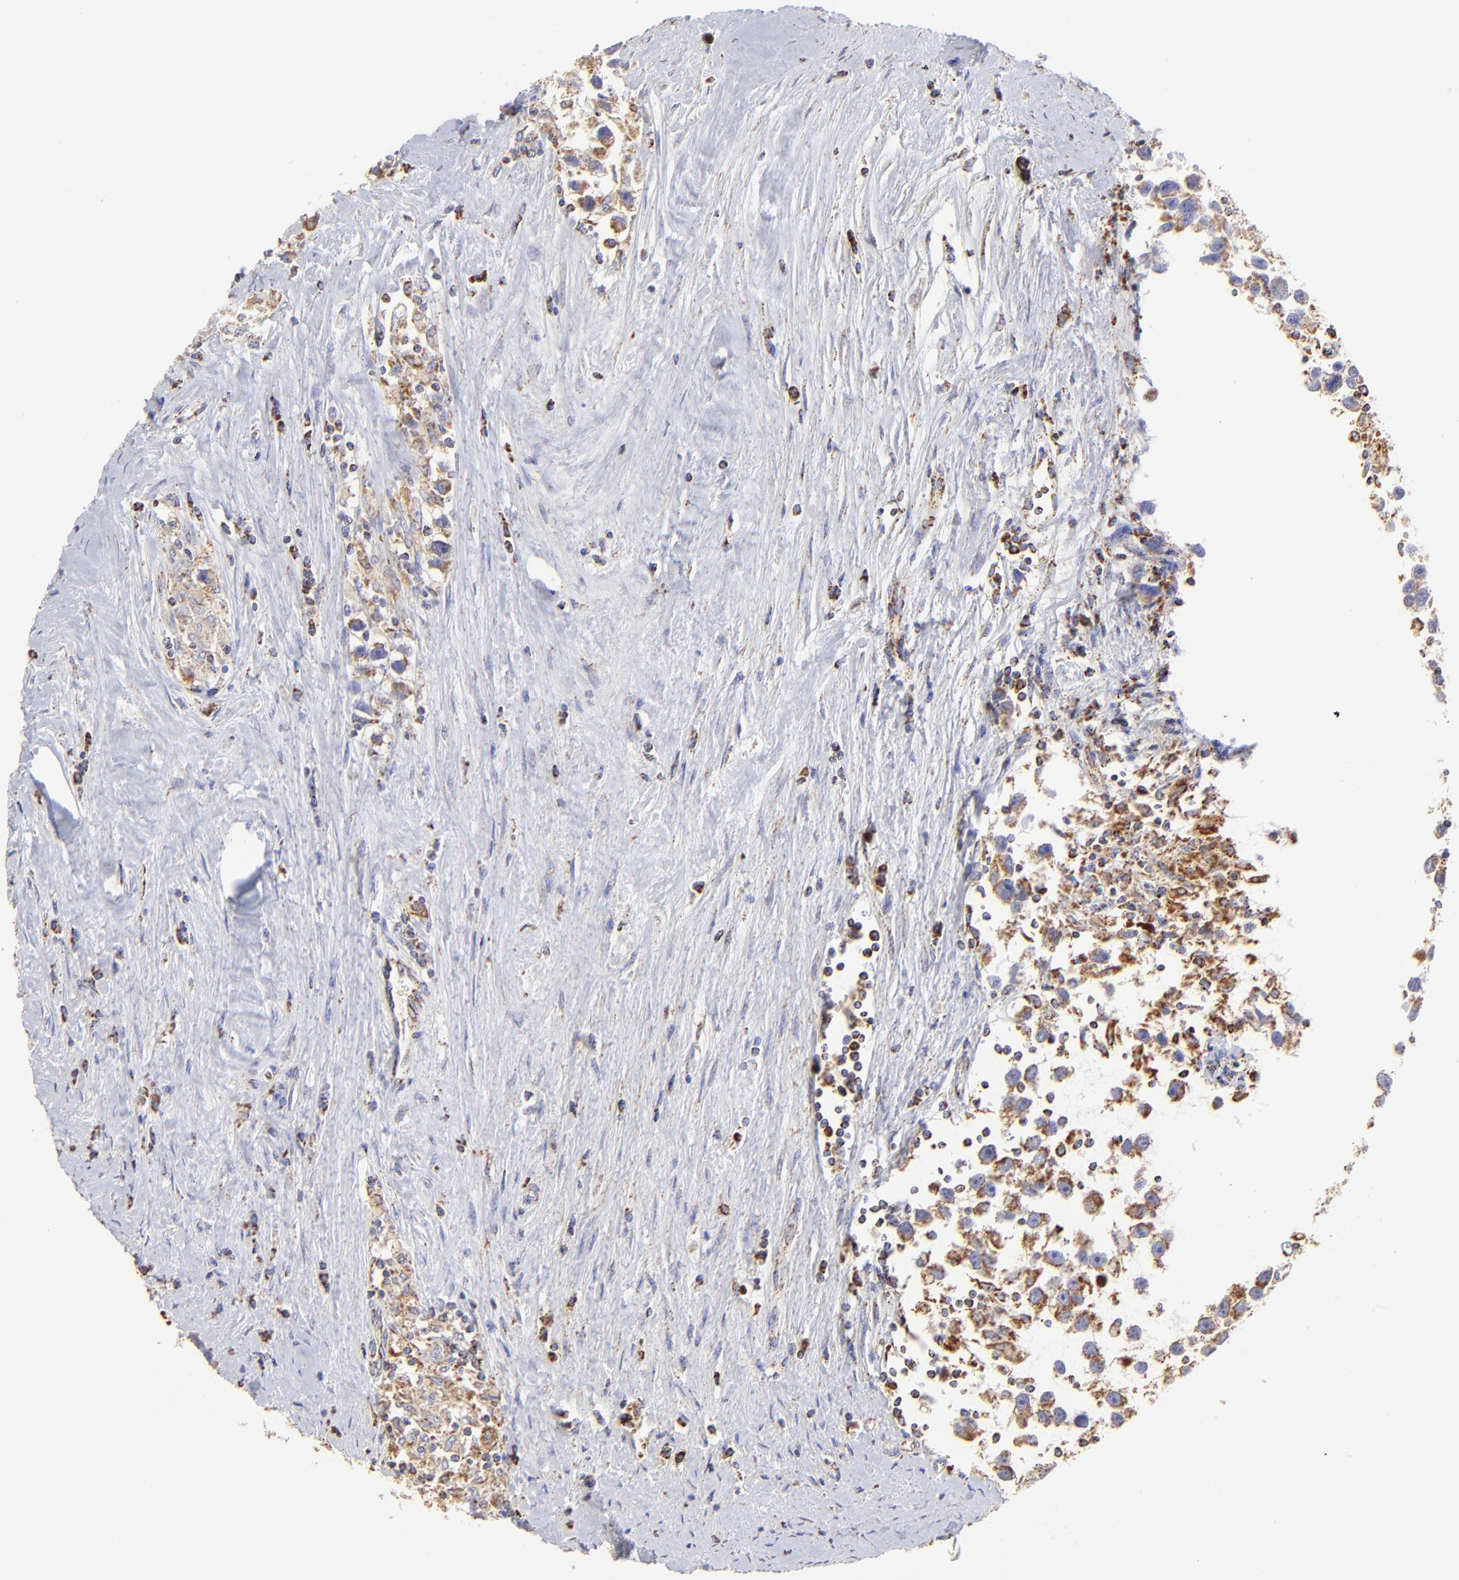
{"staining": {"intensity": "moderate", "quantity": ">75%", "location": "cytoplasmic/membranous"}, "tissue": "testis cancer", "cell_type": "Tumor cells", "image_type": "cancer", "snomed": [{"axis": "morphology", "description": "Seminoma, NOS"}, {"axis": "topography", "description": "Testis"}], "caption": "Human seminoma (testis) stained for a protein (brown) shows moderate cytoplasmic/membranous positive expression in about >75% of tumor cells.", "gene": "ECH1", "patient": {"sex": "male", "age": 43}}